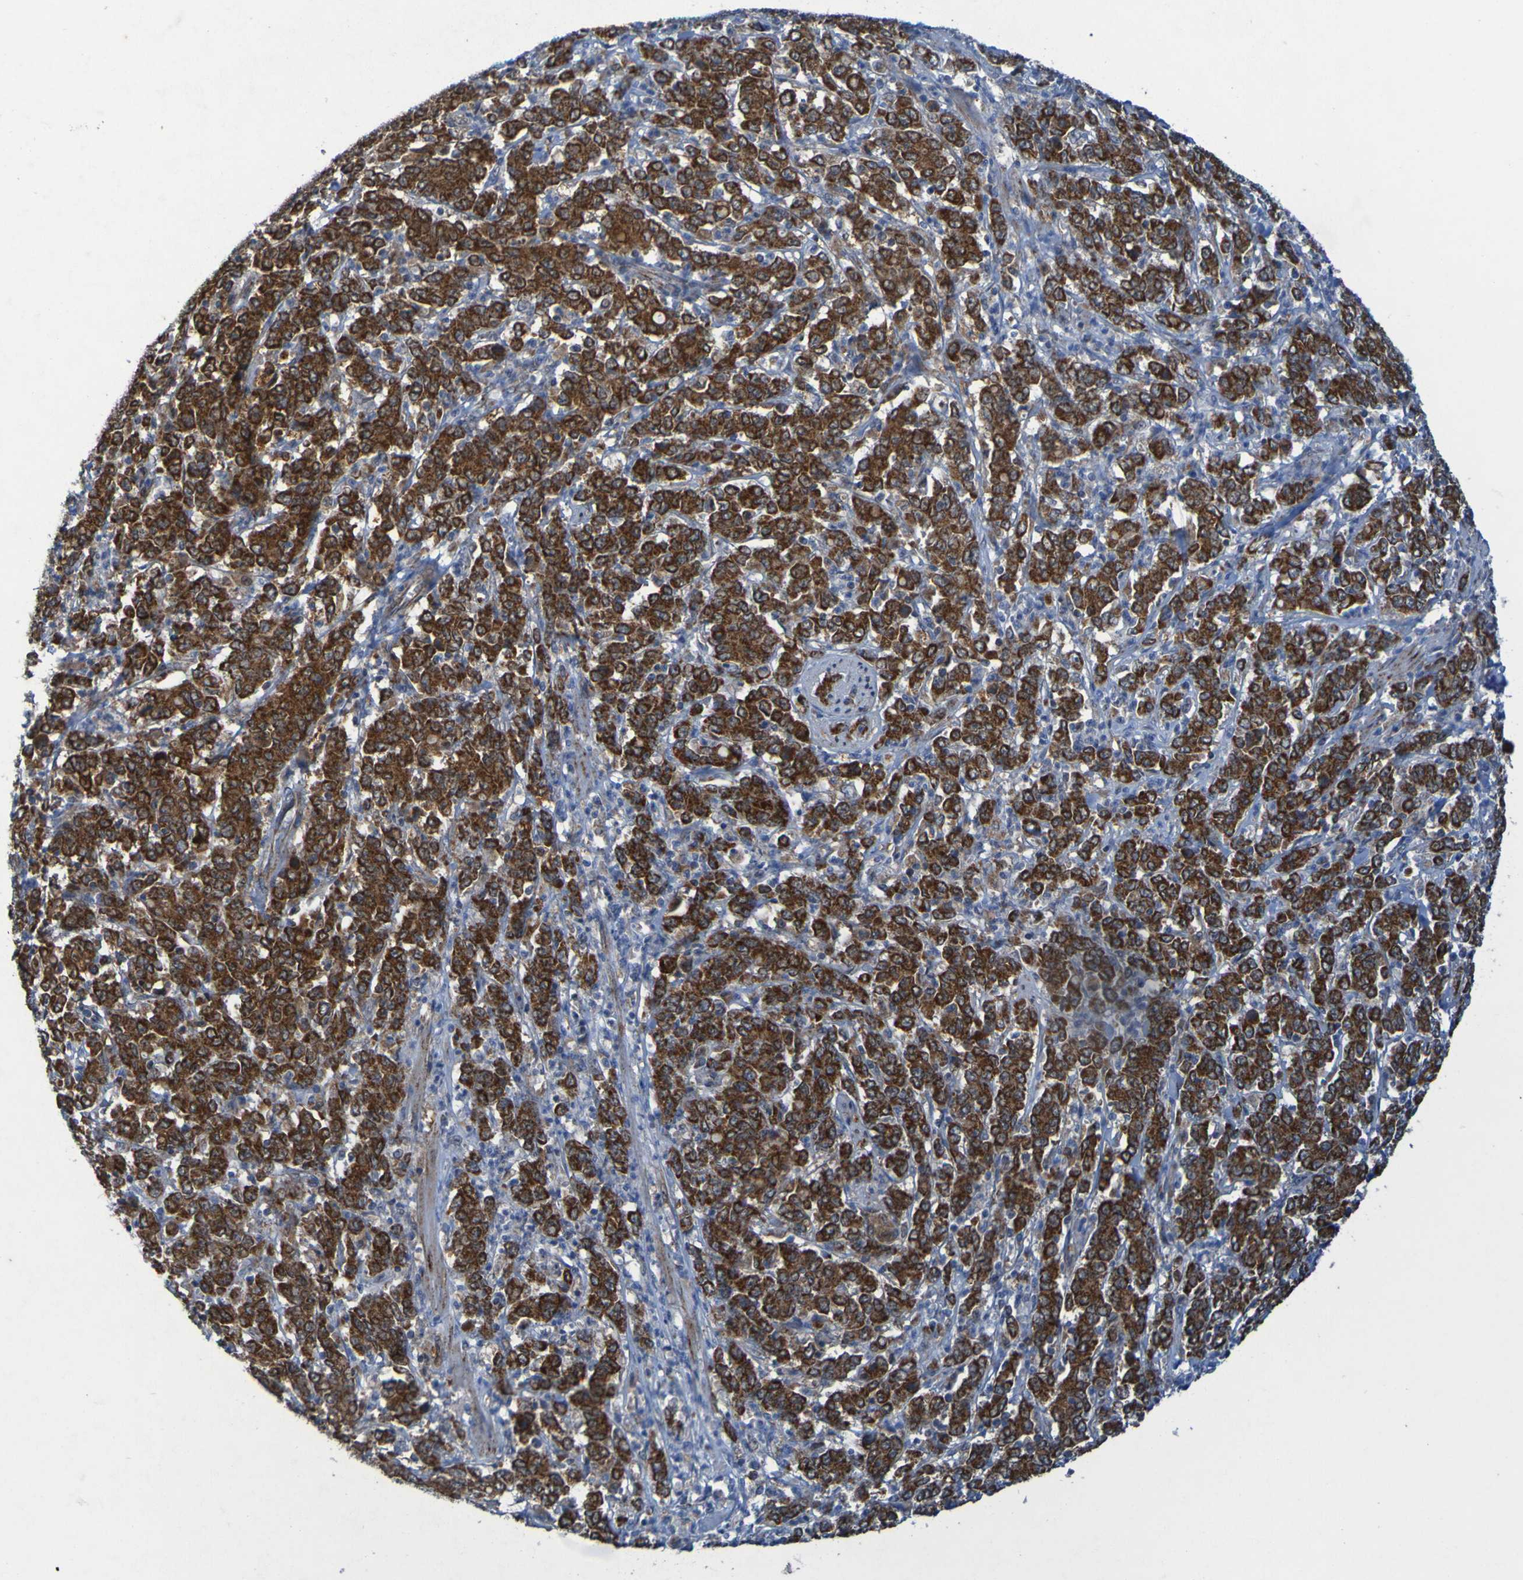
{"staining": {"intensity": "strong", "quantity": ">75%", "location": "cytoplasmic/membranous"}, "tissue": "stomach cancer", "cell_type": "Tumor cells", "image_type": "cancer", "snomed": [{"axis": "morphology", "description": "Adenocarcinoma, NOS"}, {"axis": "topography", "description": "Stomach, lower"}], "caption": "Immunohistochemical staining of human stomach cancer reveals high levels of strong cytoplasmic/membranous protein expression in about >75% of tumor cells.", "gene": "CCDC51", "patient": {"sex": "female", "age": 71}}